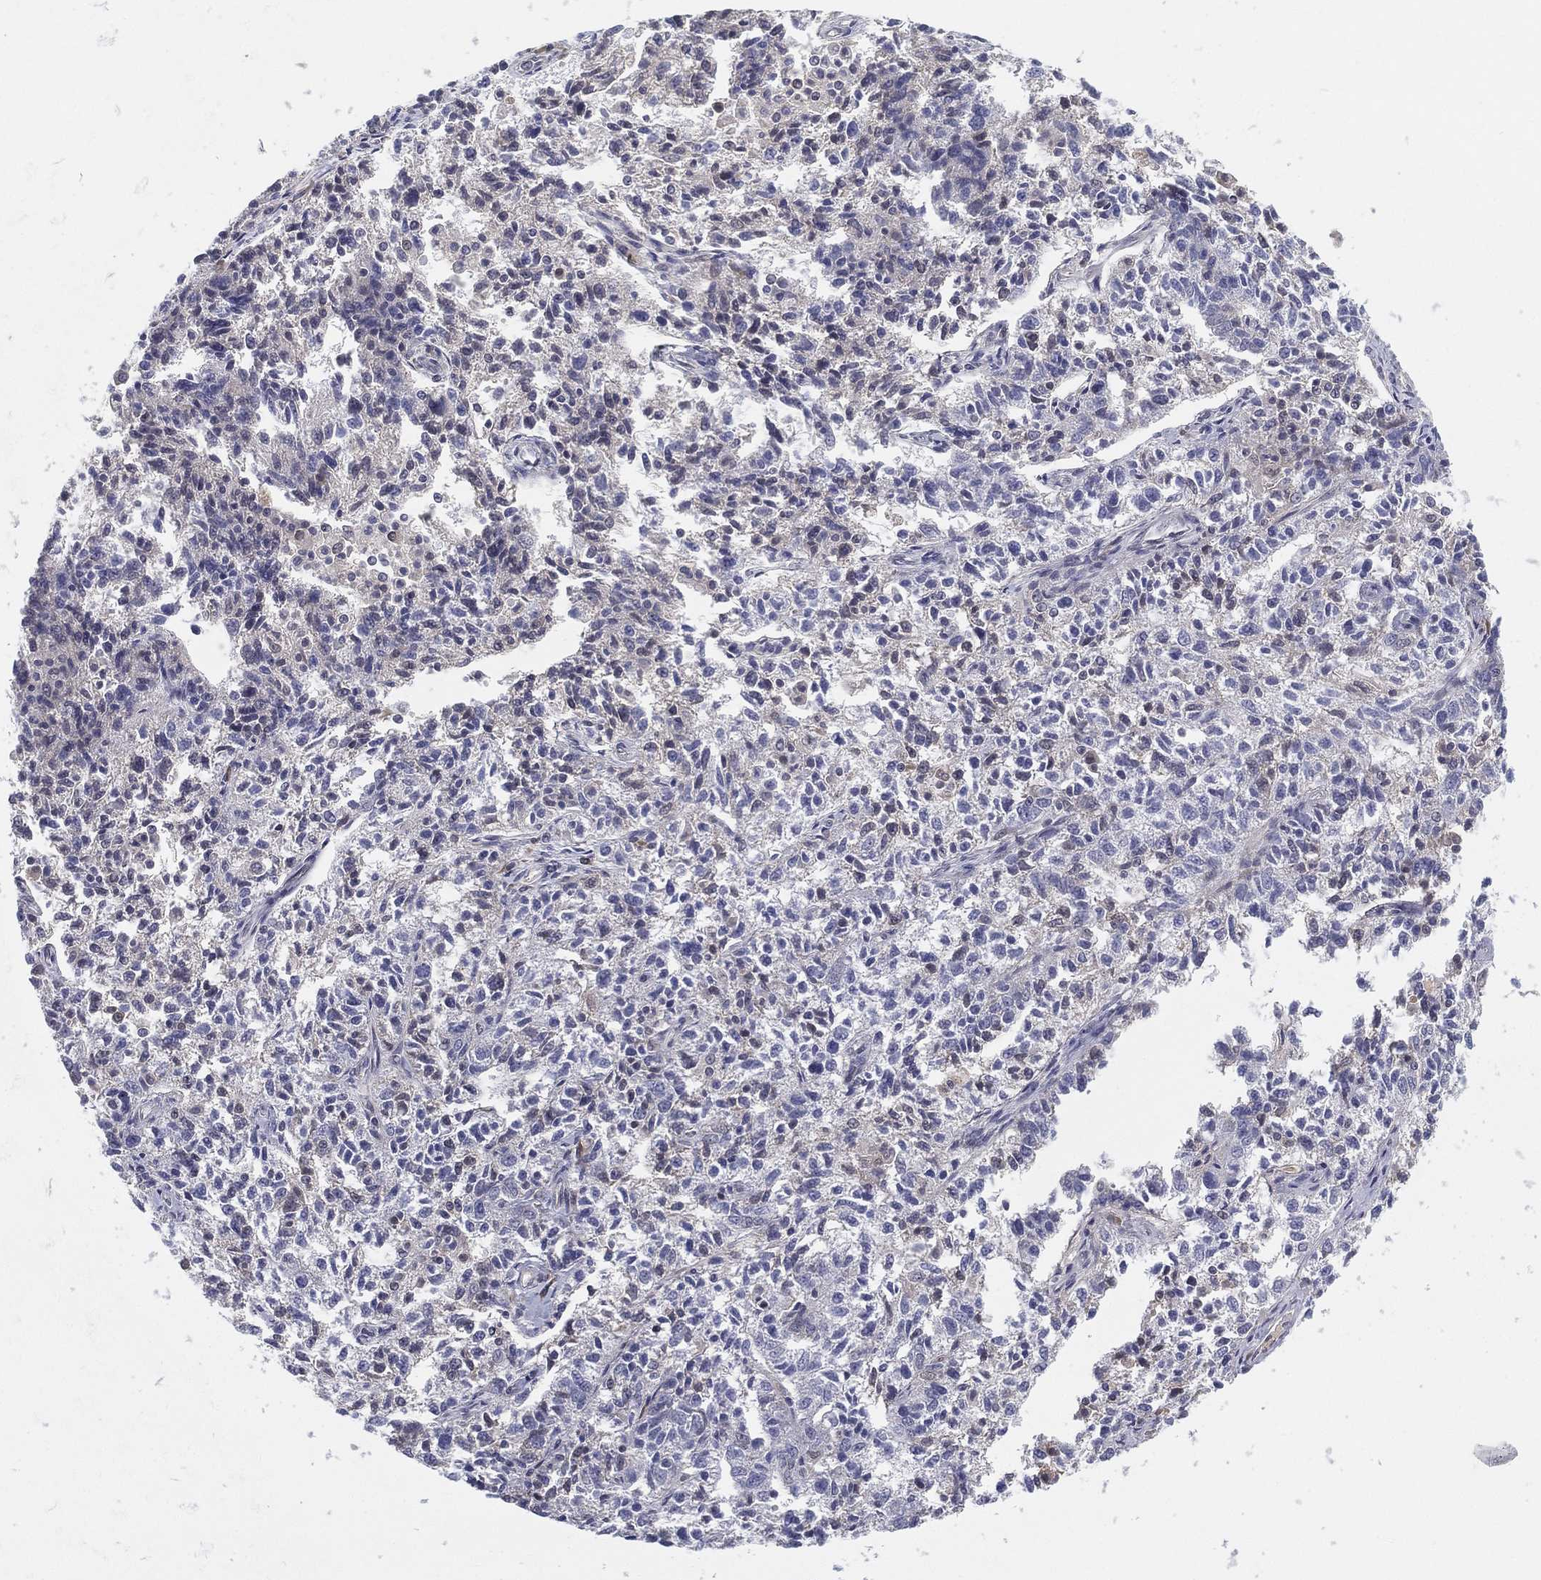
{"staining": {"intensity": "negative", "quantity": "none", "location": "none"}, "tissue": "ovarian cancer", "cell_type": "Tumor cells", "image_type": "cancer", "snomed": [{"axis": "morphology", "description": "Cystadenocarcinoma, serous, NOS"}, {"axis": "topography", "description": "Ovary"}], "caption": "This is a histopathology image of immunohistochemistry staining of ovarian cancer, which shows no positivity in tumor cells.", "gene": "MS4A8", "patient": {"sex": "female", "age": 71}}